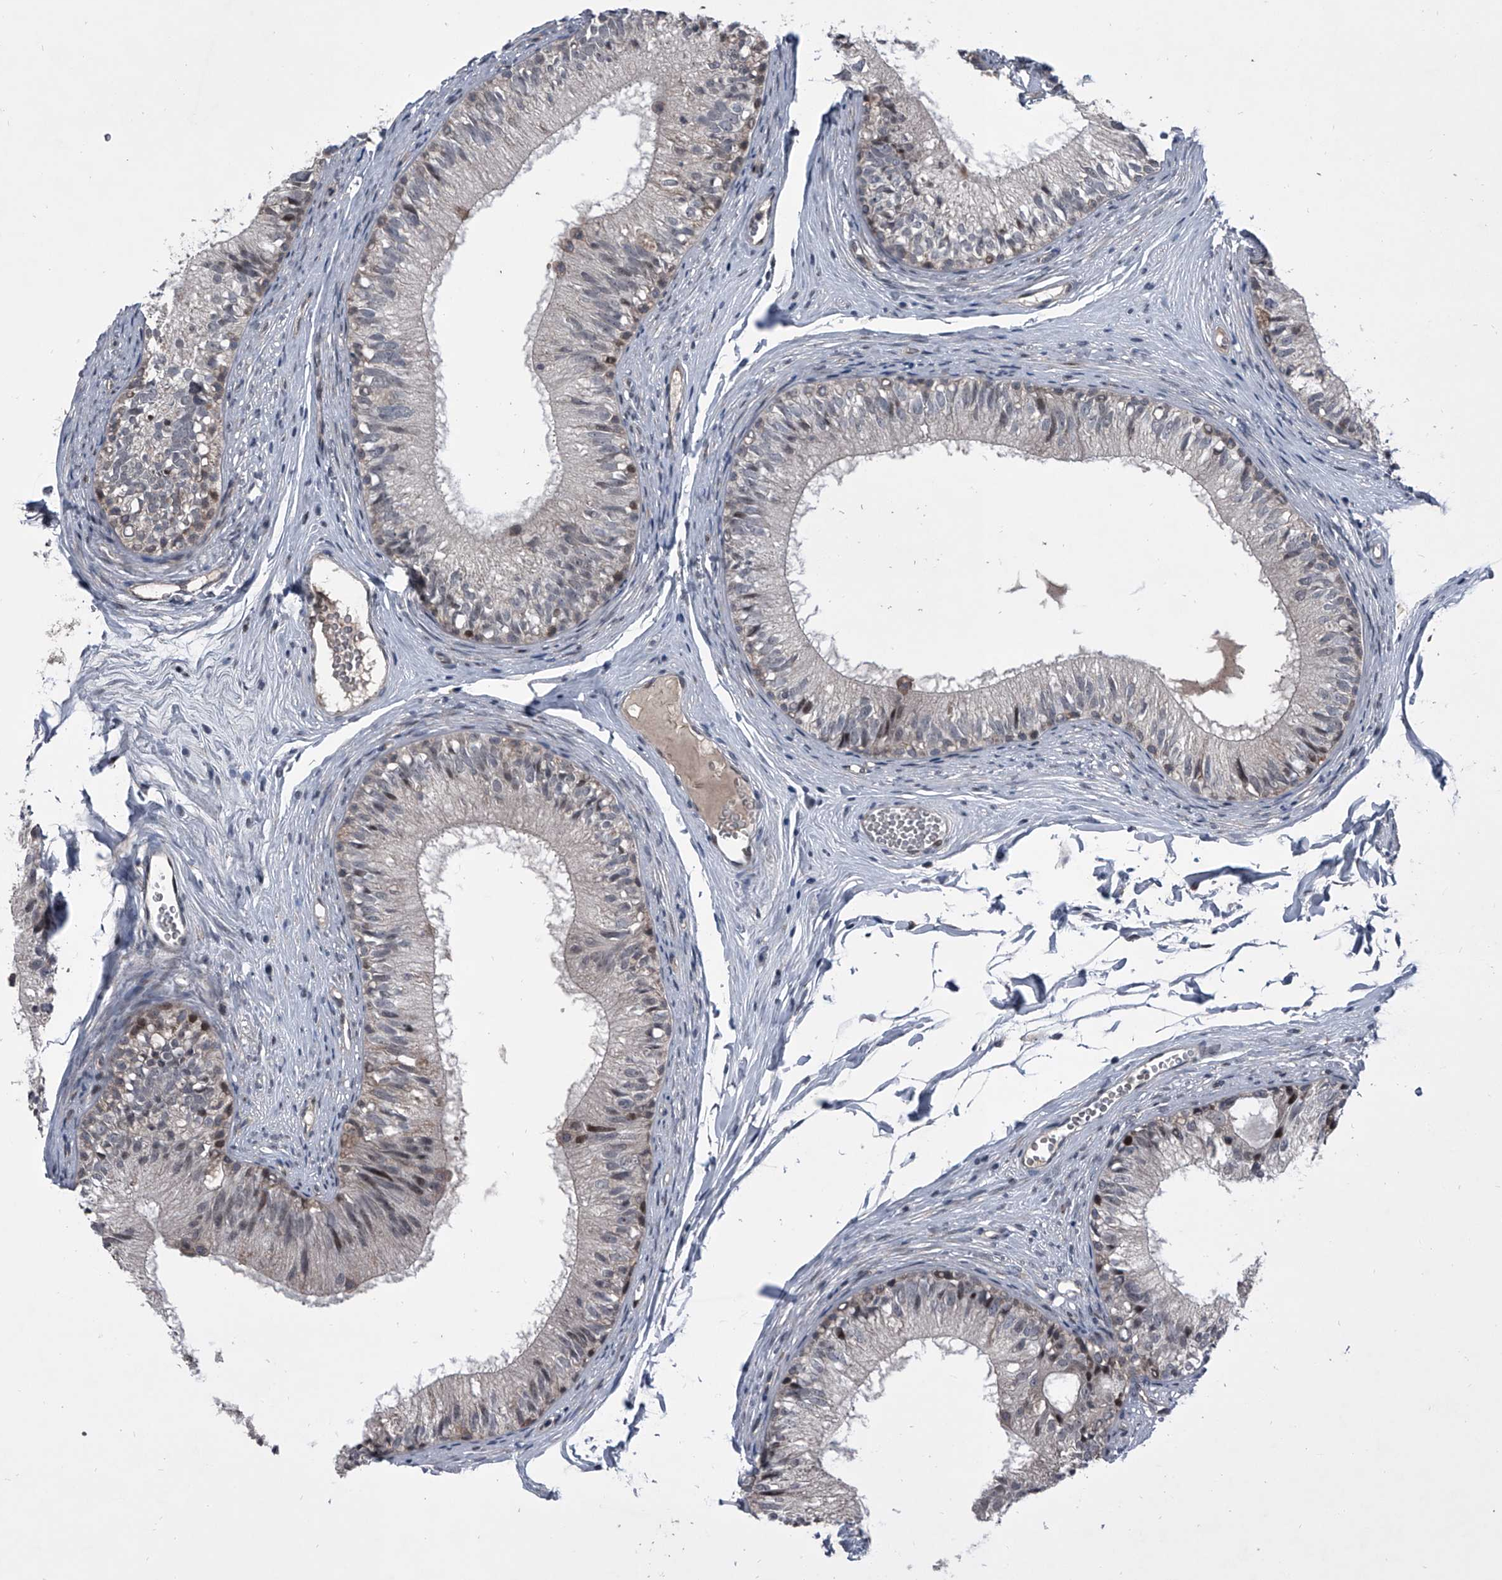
{"staining": {"intensity": "weak", "quantity": "<25%", "location": "nuclear"}, "tissue": "epididymis", "cell_type": "Glandular cells", "image_type": "normal", "snomed": [{"axis": "morphology", "description": "Normal tissue, NOS"}, {"axis": "morphology", "description": "Seminoma in situ"}, {"axis": "topography", "description": "Testis"}, {"axis": "topography", "description": "Epididymis"}], "caption": "This micrograph is of unremarkable epididymis stained with IHC to label a protein in brown with the nuclei are counter-stained blue. There is no staining in glandular cells.", "gene": "ELK4", "patient": {"sex": "male", "age": 28}}